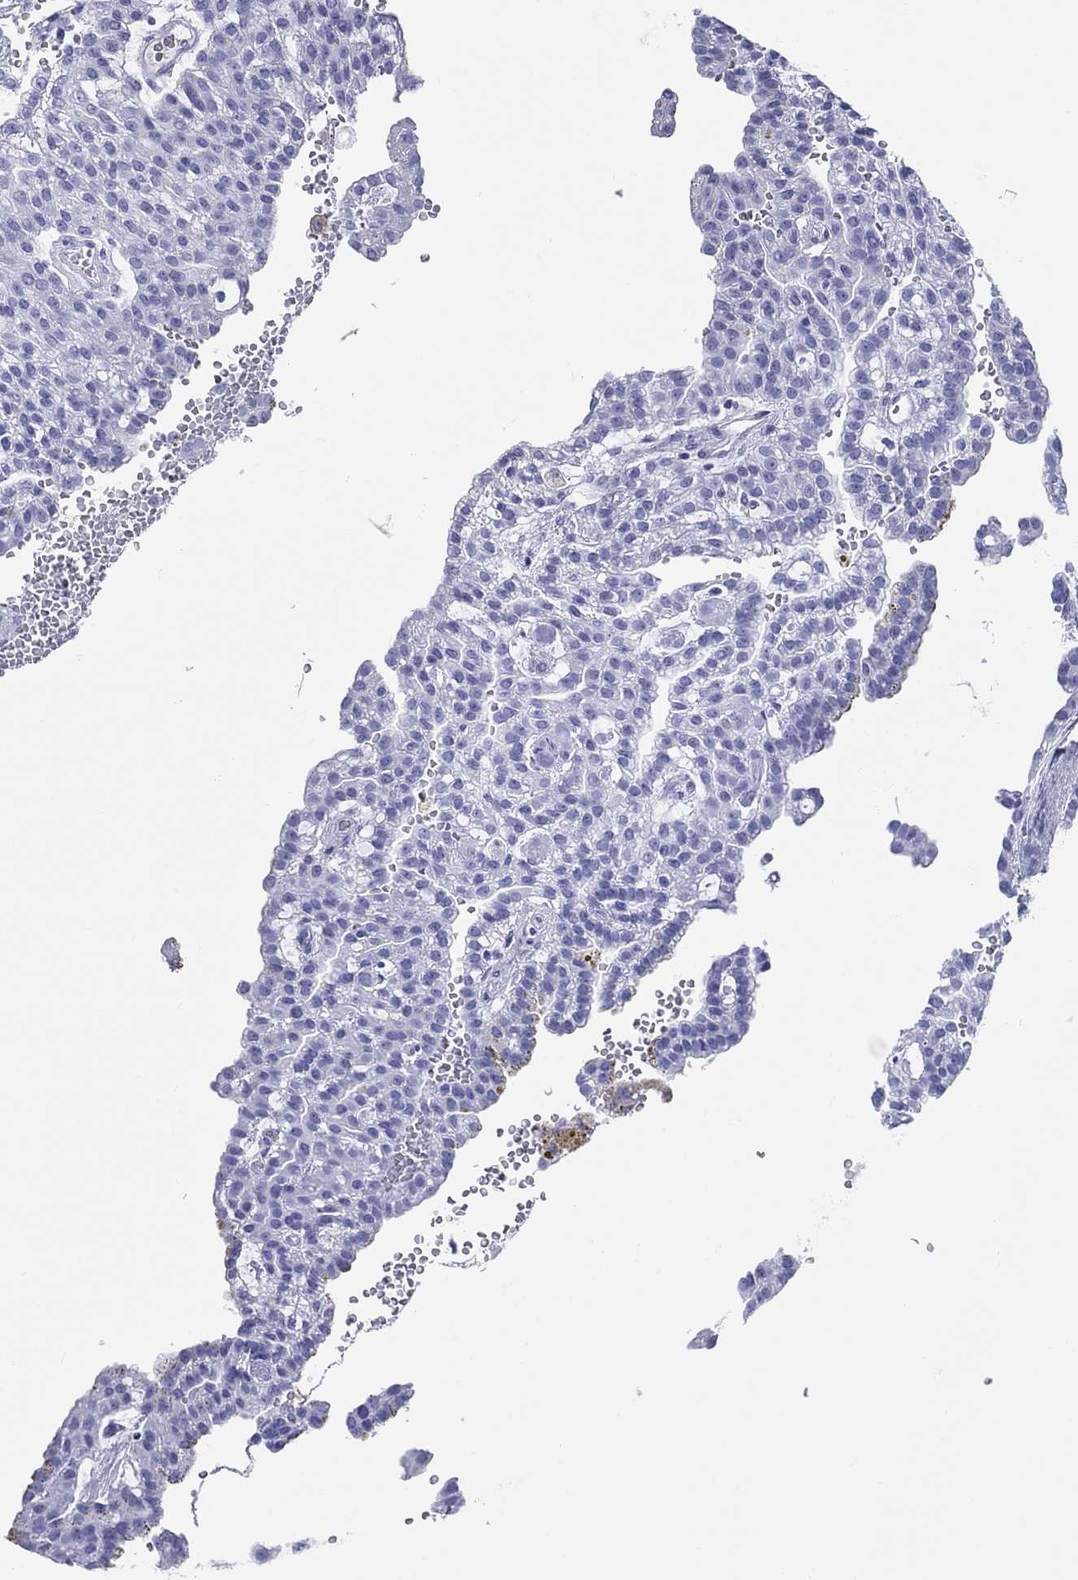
{"staining": {"intensity": "negative", "quantity": "none", "location": "none"}, "tissue": "renal cancer", "cell_type": "Tumor cells", "image_type": "cancer", "snomed": [{"axis": "morphology", "description": "Adenocarcinoma, NOS"}, {"axis": "topography", "description": "Kidney"}], "caption": "IHC of renal adenocarcinoma reveals no expression in tumor cells.", "gene": "ITGAE", "patient": {"sex": "male", "age": 63}}